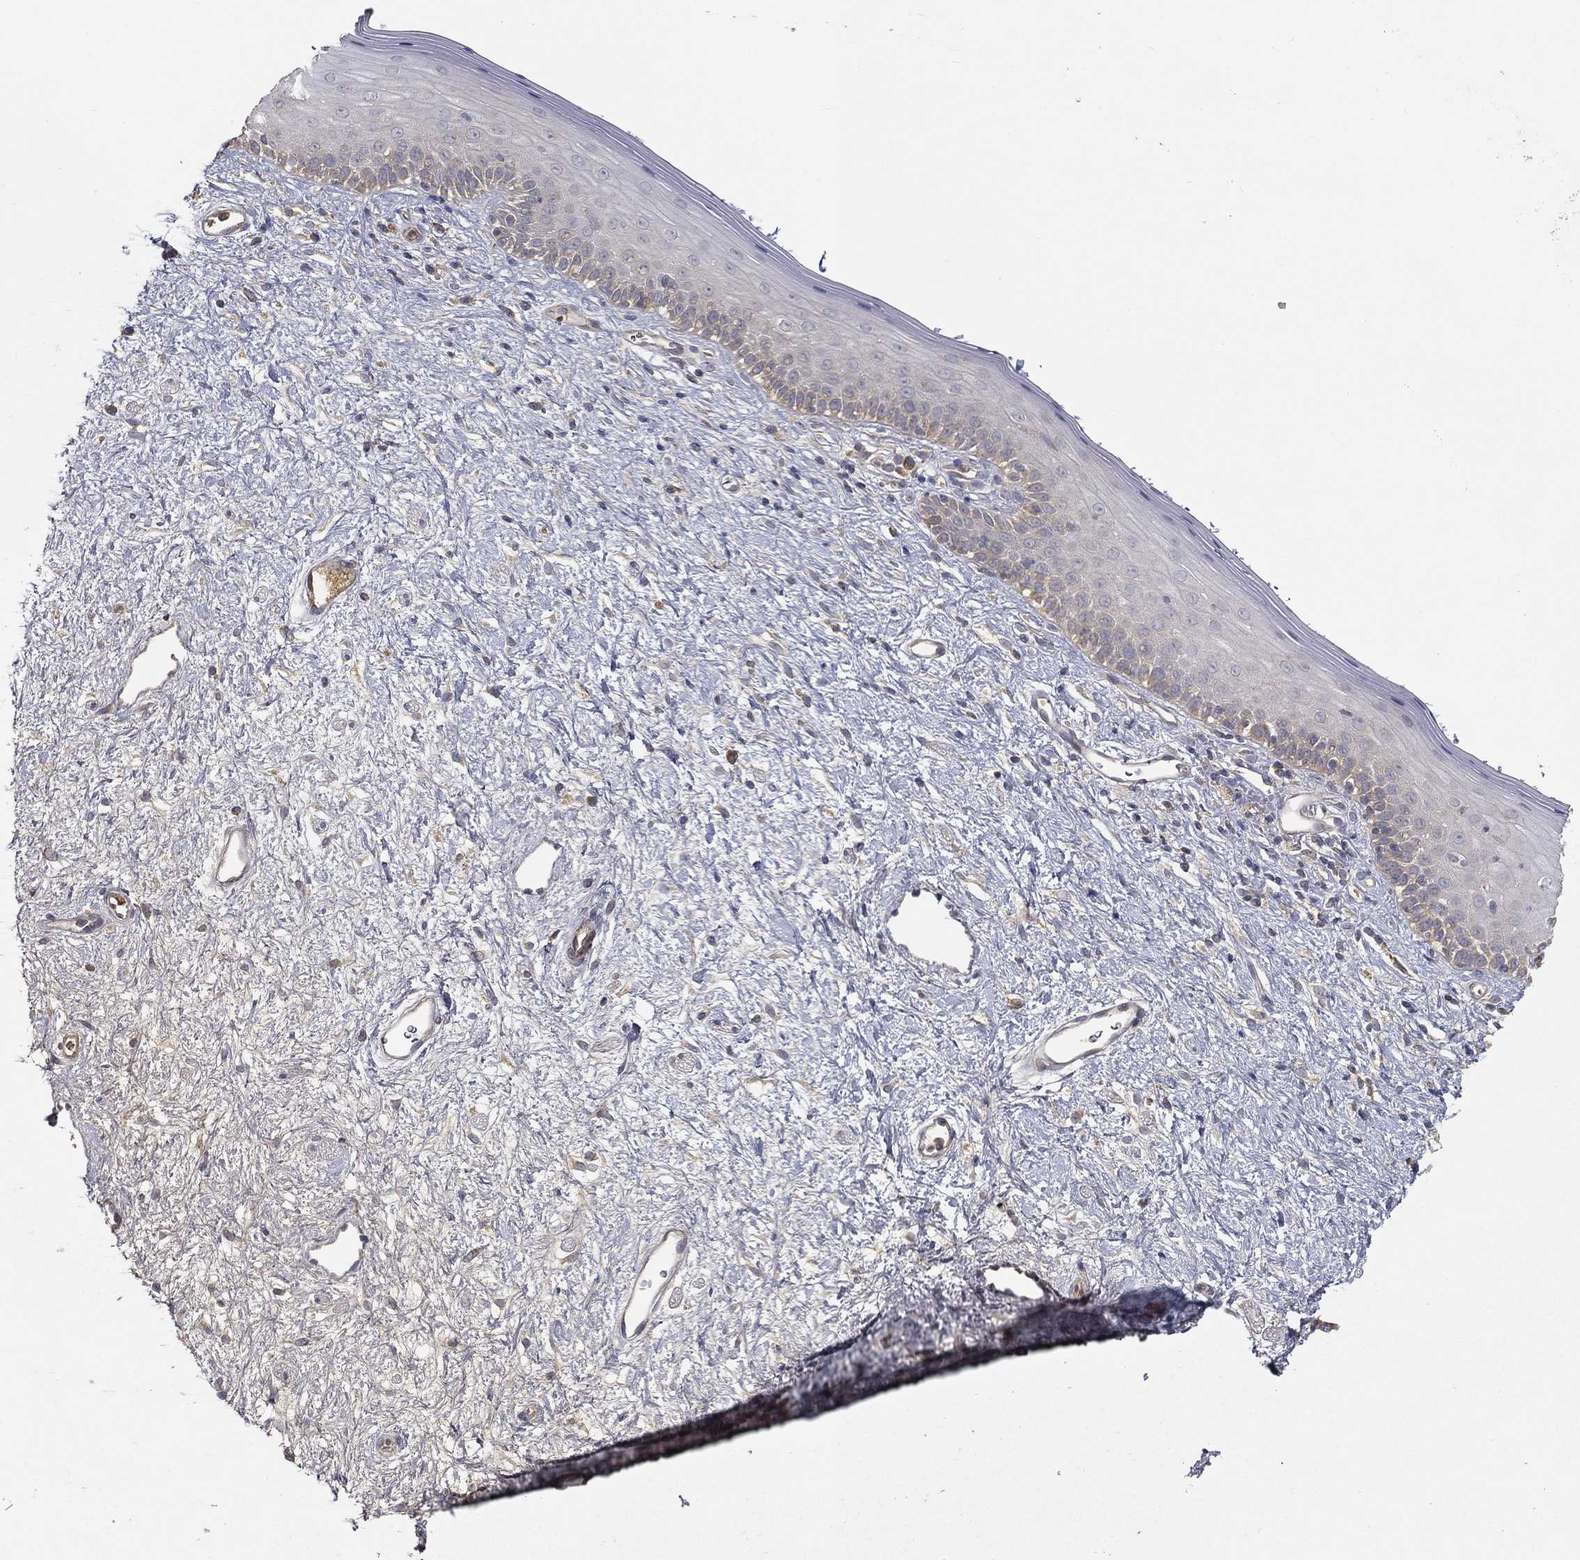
{"staining": {"intensity": "negative", "quantity": "none", "location": "none"}, "tissue": "vagina", "cell_type": "Squamous epithelial cells", "image_type": "normal", "snomed": [{"axis": "morphology", "description": "Normal tissue, NOS"}, {"axis": "topography", "description": "Vagina"}], "caption": "An image of human vagina is negative for staining in squamous epithelial cells. The staining was performed using DAB (3,3'-diaminobenzidine) to visualize the protein expression in brown, while the nuclei were stained in blue with hematoxylin (Magnification: 20x).", "gene": "MT", "patient": {"sex": "female", "age": 47}}